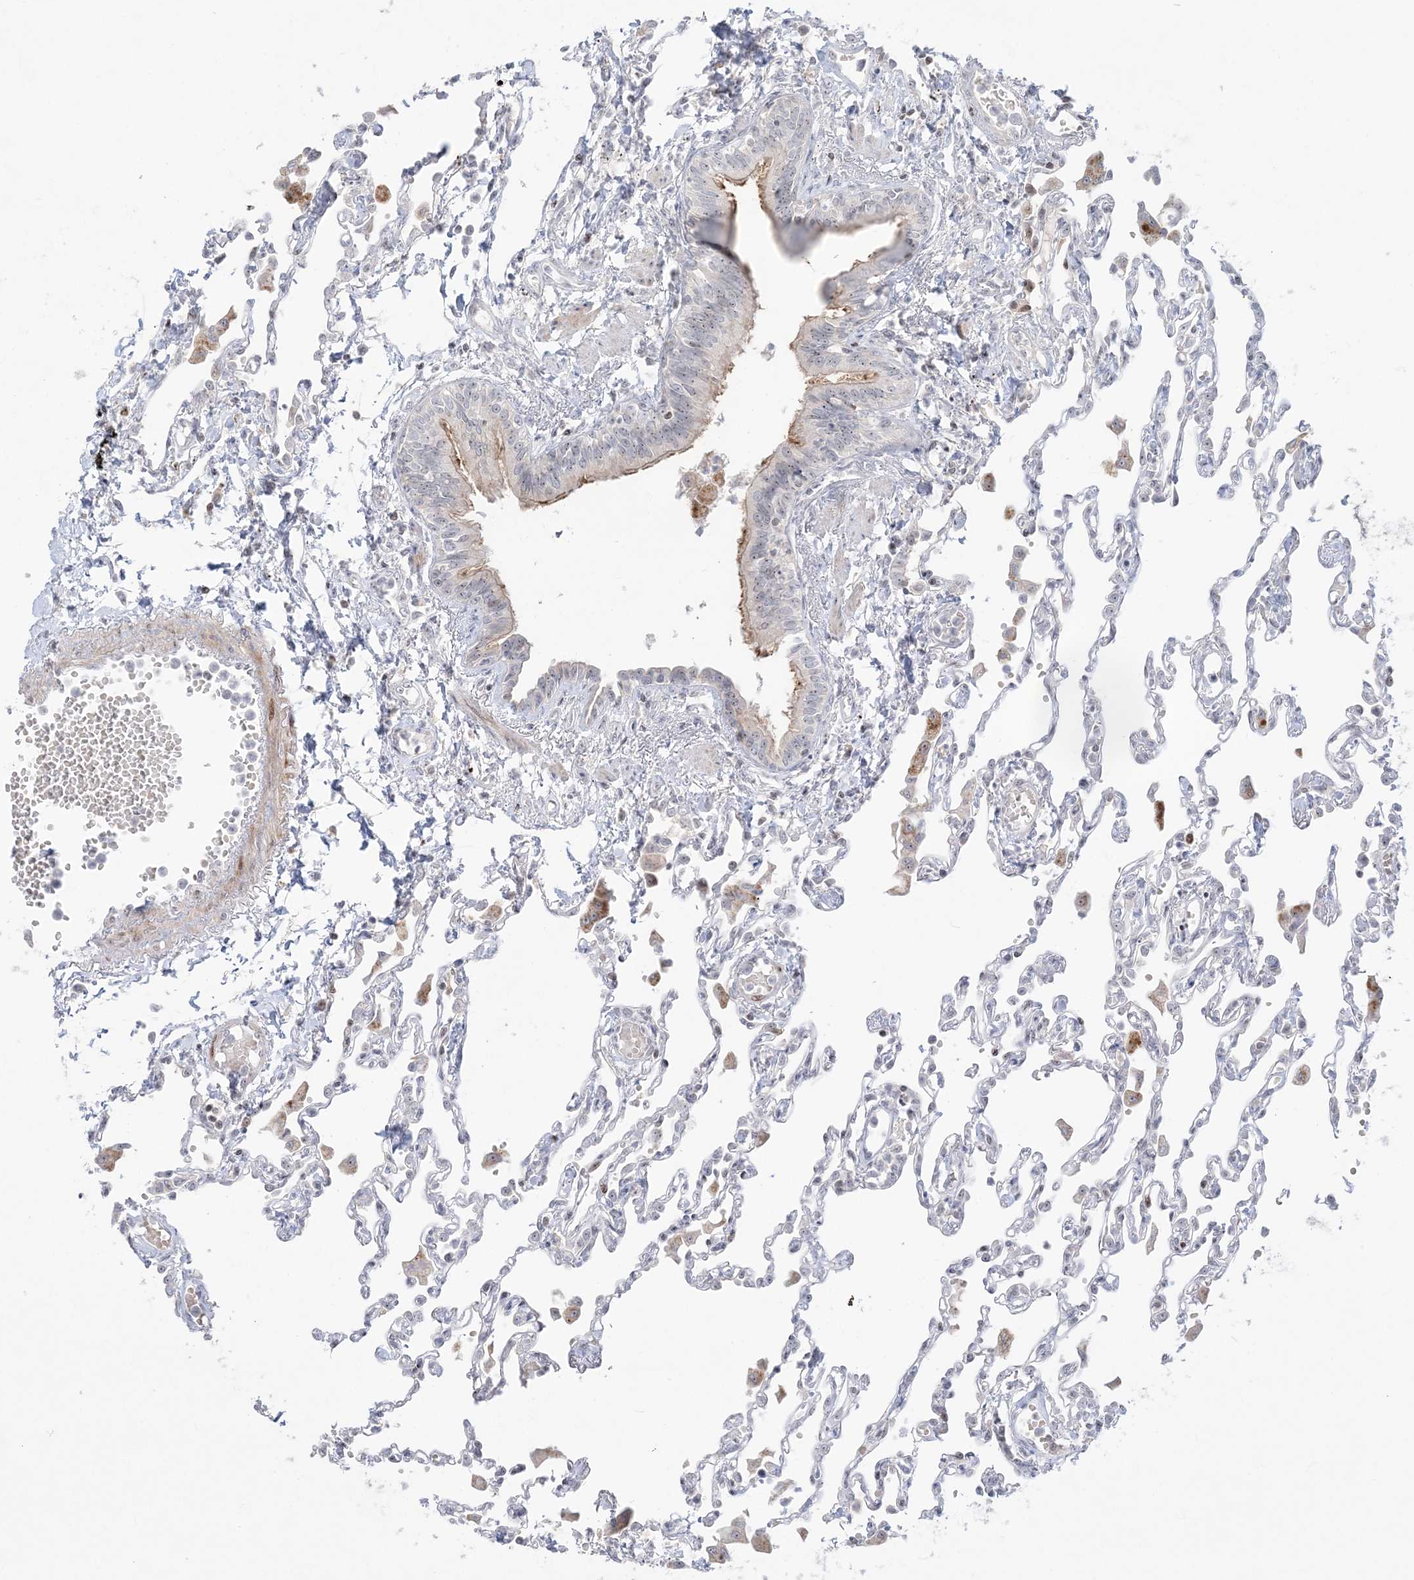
{"staining": {"intensity": "weak", "quantity": "<25%", "location": "nuclear"}, "tissue": "lung", "cell_type": "Alveolar cells", "image_type": "normal", "snomed": [{"axis": "morphology", "description": "Normal tissue, NOS"}, {"axis": "topography", "description": "Bronchus"}, {"axis": "topography", "description": "Lung"}], "caption": "IHC micrograph of normal human lung stained for a protein (brown), which demonstrates no staining in alveolar cells. (DAB immunohistochemistry (IHC) visualized using brightfield microscopy, high magnification).", "gene": "SH3BP4", "patient": {"sex": "female", "age": 49}}